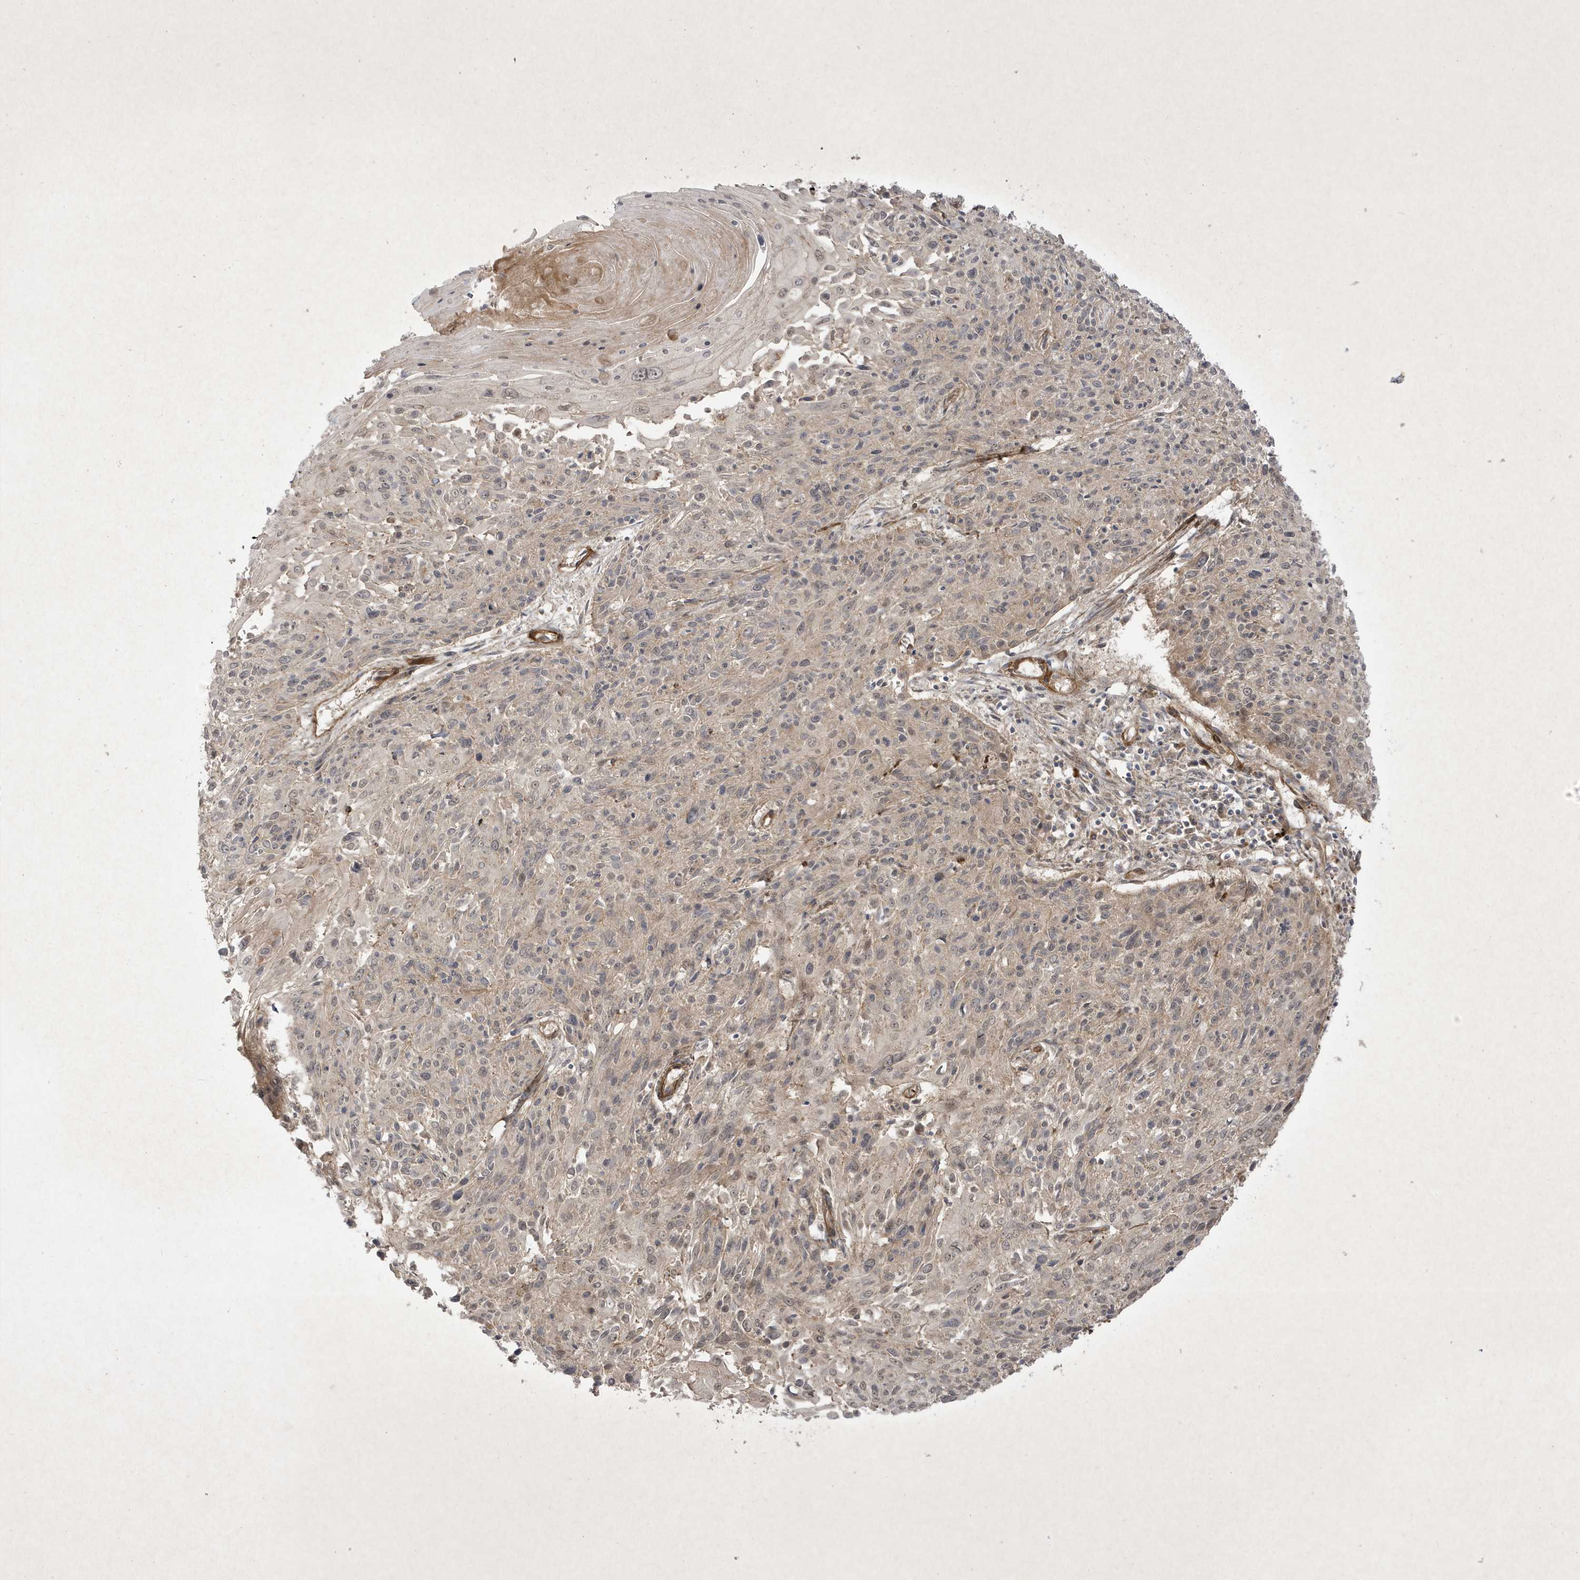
{"staining": {"intensity": "negative", "quantity": "none", "location": "none"}, "tissue": "cervical cancer", "cell_type": "Tumor cells", "image_type": "cancer", "snomed": [{"axis": "morphology", "description": "Squamous cell carcinoma, NOS"}, {"axis": "topography", "description": "Cervix"}], "caption": "IHC photomicrograph of cervical cancer stained for a protein (brown), which shows no staining in tumor cells.", "gene": "FAM83C", "patient": {"sex": "female", "age": 51}}